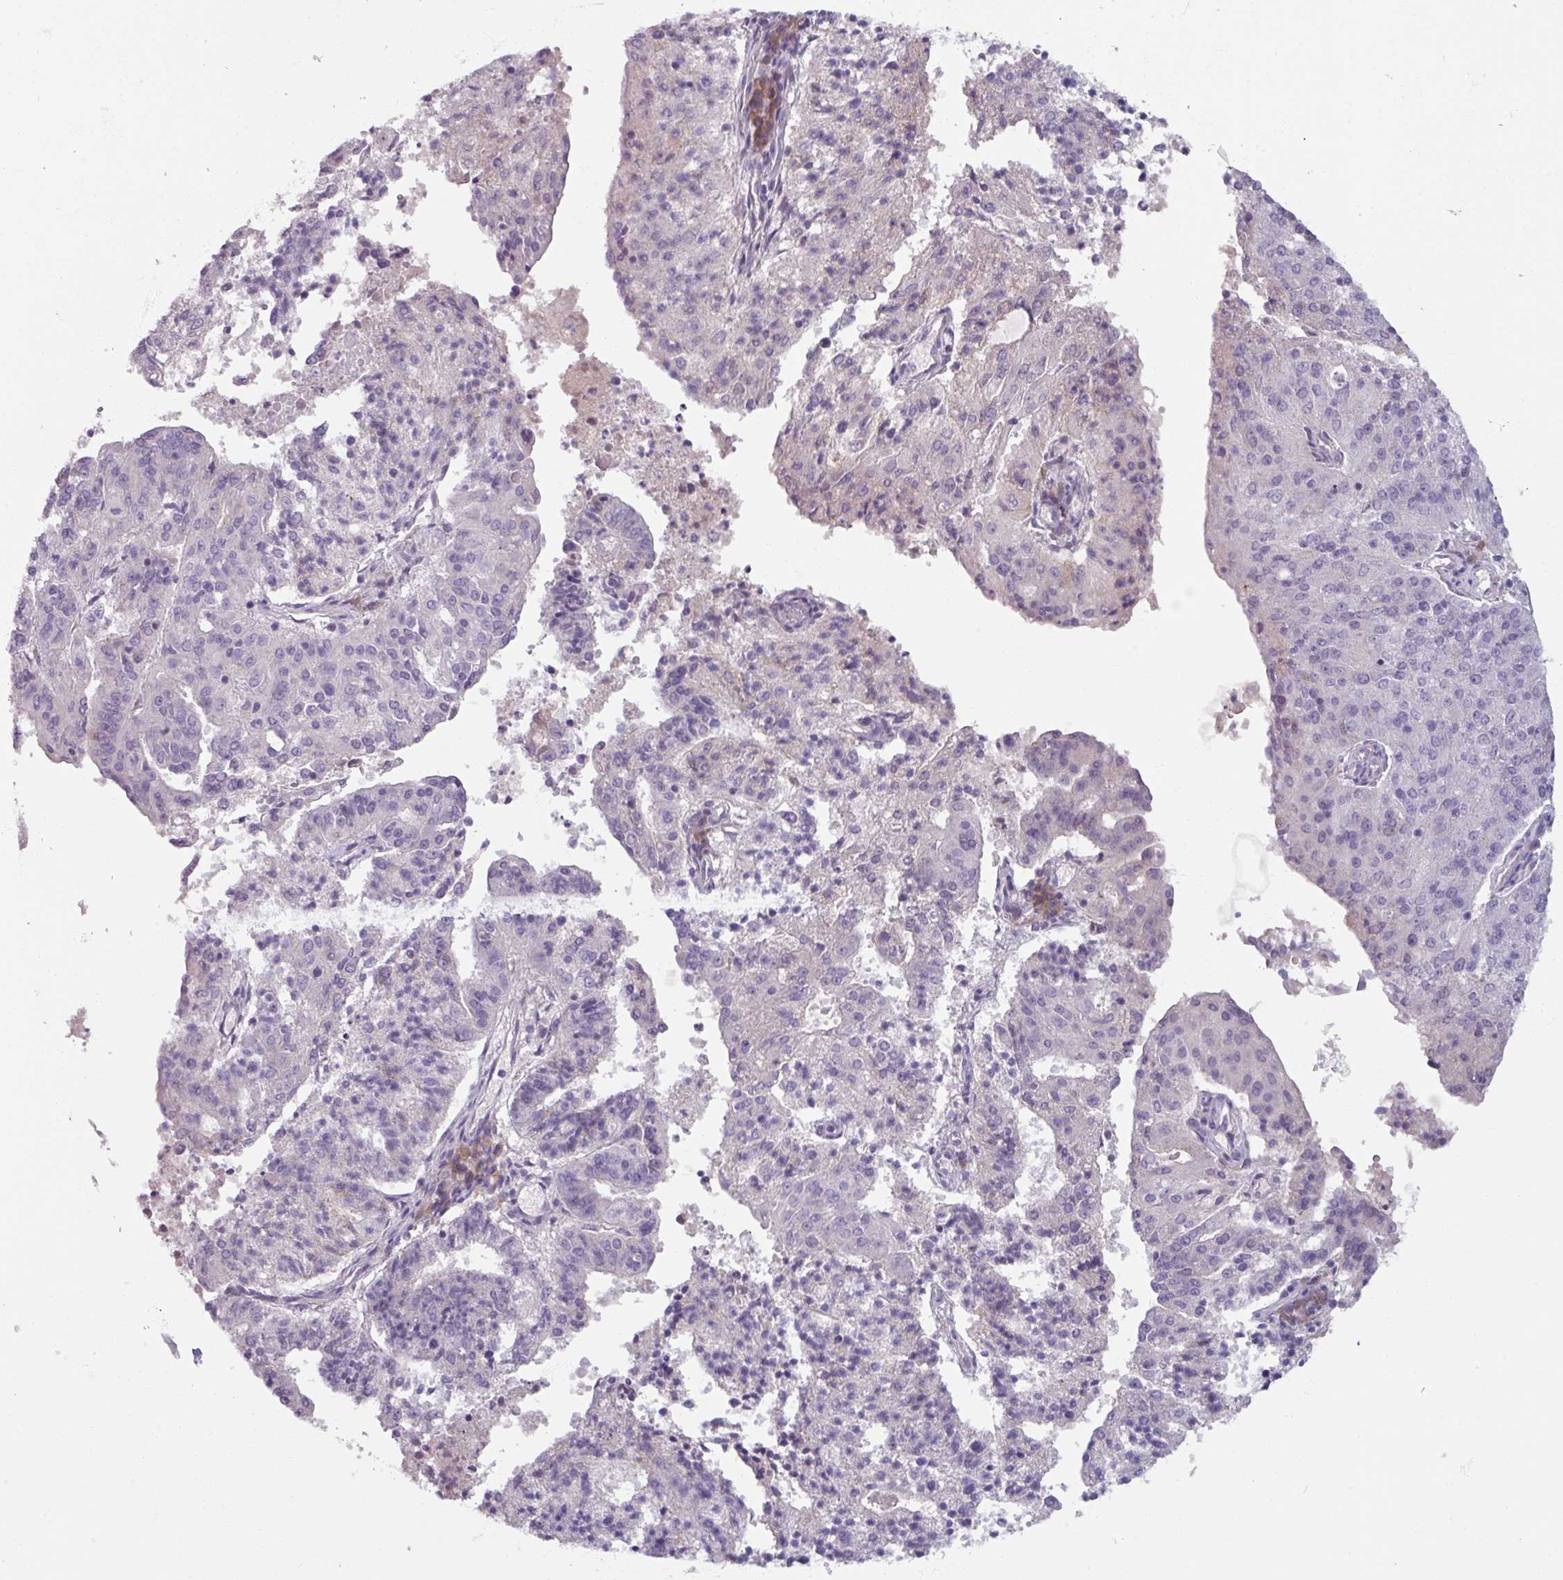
{"staining": {"intensity": "negative", "quantity": "none", "location": "none"}, "tissue": "endometrial cancer", "cell_type": "Tumor cells", "image_type": "cancer", "snomed": [{"axis": "morphology", "description": "Adenocarcinoma, NOS"}, {"axis": "topography", "description": "Endometrium"}], "caption": "High power microscopy micrograph of an immunohistochemistry (IHC) histopathology image of adenocarcinoma (endometrial), revealing no significant expression in tumor cells. Brightfield microscopy of immunohistochemistry stained with DAB (3,3'-diaminobenzidine) (brown) and hematoxylin (blue), captured at high magnification.", "gene": "SMIM11", "patient": {"sex": "female", "age": 82}}